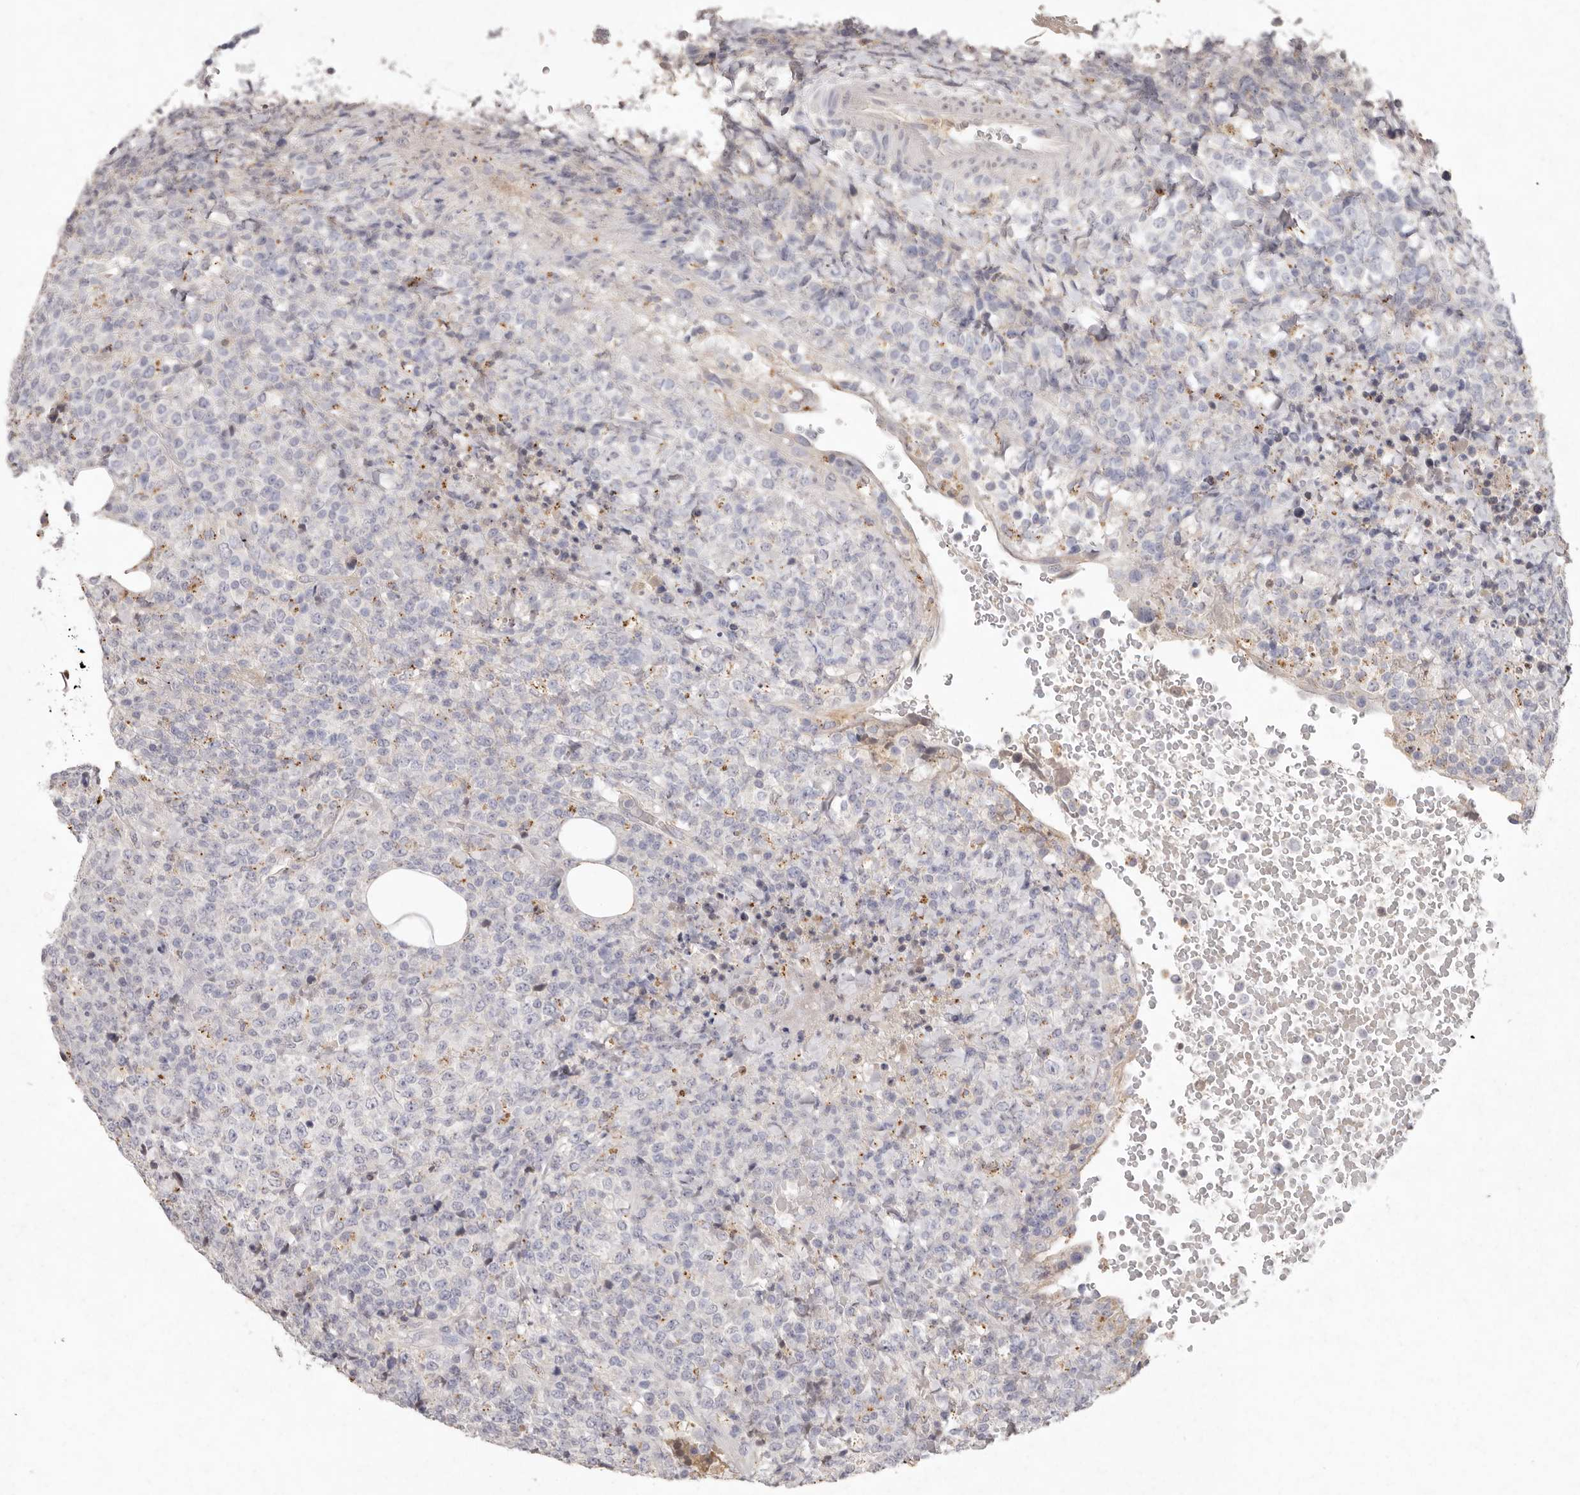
{"staining": {"intensity": "negative", "quantity": "none", "location": "none"}, "tissue": "lymphoma", "cell_type": "Tumor cells", "image_type": "cancer", "snomed": [{"axis": "morphology", "description": "Malignant lymphoma, non-Hodgkin's type, High grade"}, {"axis": "topography", "description": "Lymph node"}], "caption": "This is an immunohistochemistry (IHC) micrograph of lymphoma. There is no positivity in tumor cells.", "gene": "FAM185A", "patient": {"sex": "male", "age": 13}}